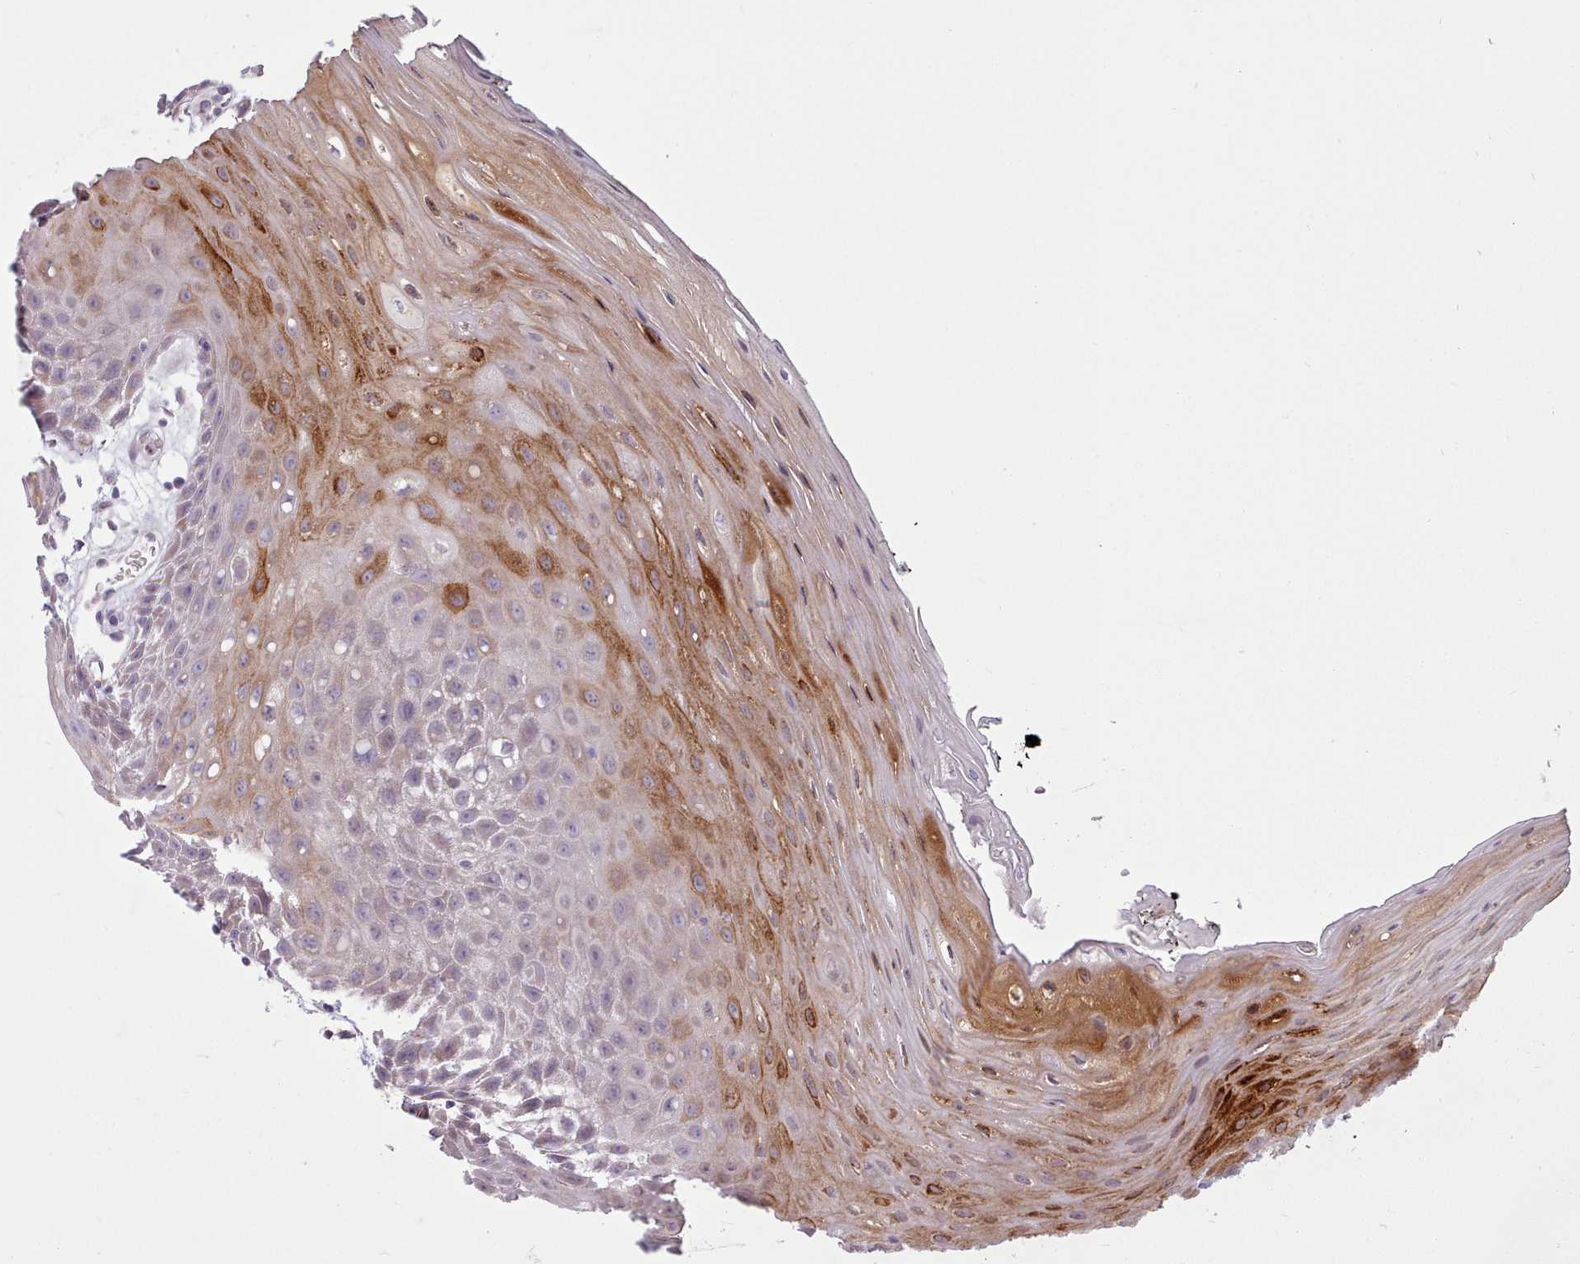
{"staining": {"intensity": "strong", "quantity": "<25%", "location": "cytoplasmic/membranous"}, "tissue": "oral mucosa", "cell_type": "Squamous epithelial cells", "image_type": "normal", "snomed": [{"axis": "morphology", "description": "Normal tissue, NOS"}, {"axis": "topography", "description": "Oral tissue"}, {"axis": "topography", "description": "Tounge, NOS"}], "caption": "Protein expression analysis of benign human oral mucosa reveals strong cytoplasmic/membranous expression in approximately <25% of squamous epithelial cells. Using DAB (brown) and hematoxylin (blue) stains, captured at high magnification using brightfield microscopy.", "gene": "SLURP1", "patient": {"sex": "female", "age": 59}}